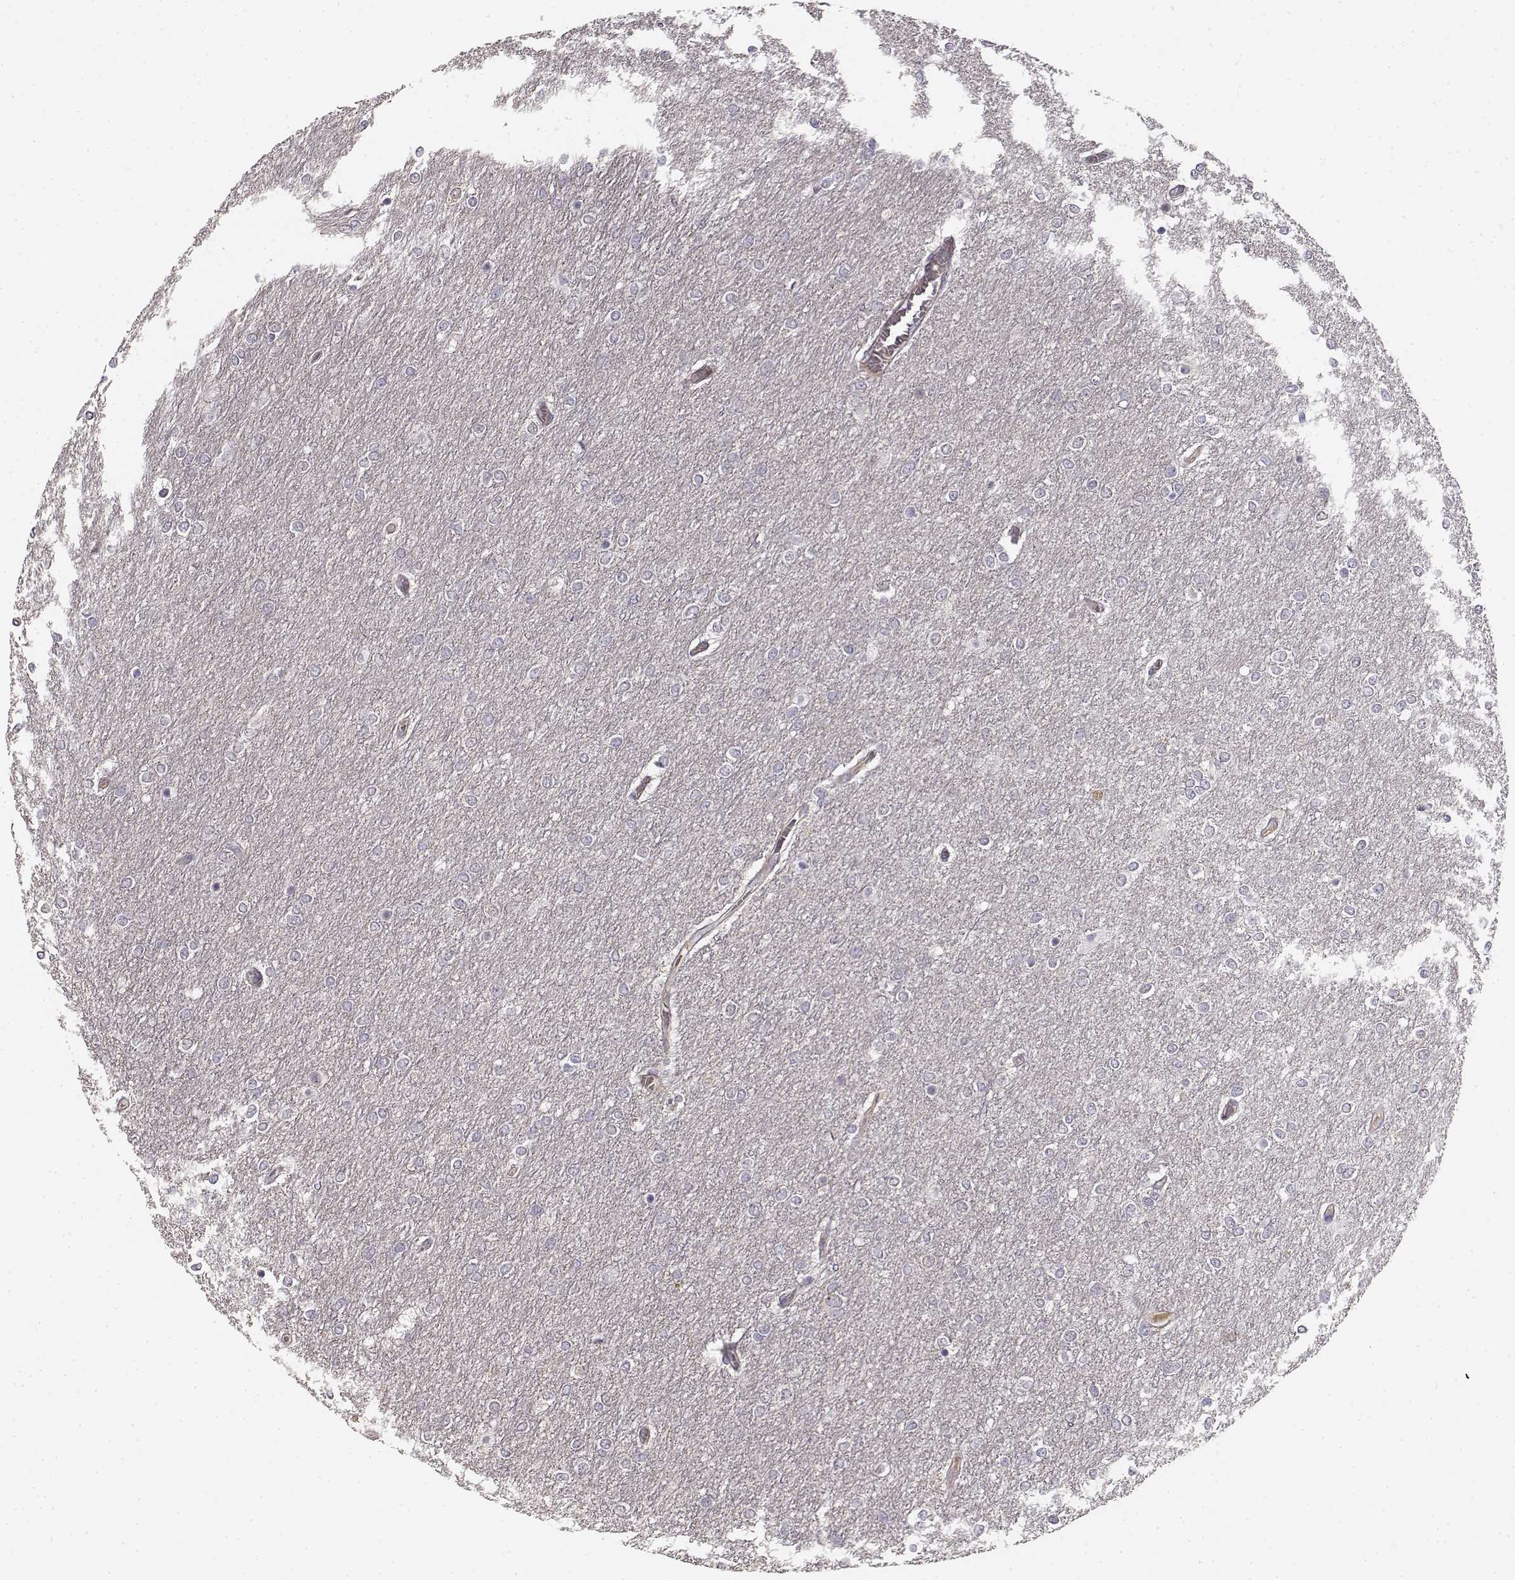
{"staining": {"intensity": "negative", "quantity": "none", "location": "none"}, "tissue": "glioma", "cell_type": "Tumor cells", "image_type": "cancer", "snomed": [{"axis": "morphology", "description": "Glioma, malignant, High grade"}, {"axis": "topography", "description": "Brain"}], "caption": "Immunohistochemical staining of malignant high-grade glioma demonstrates no significant expression in tumor cells.", "gene": "RGS9BP", "patient": {"sex": "female", "age": 61}}